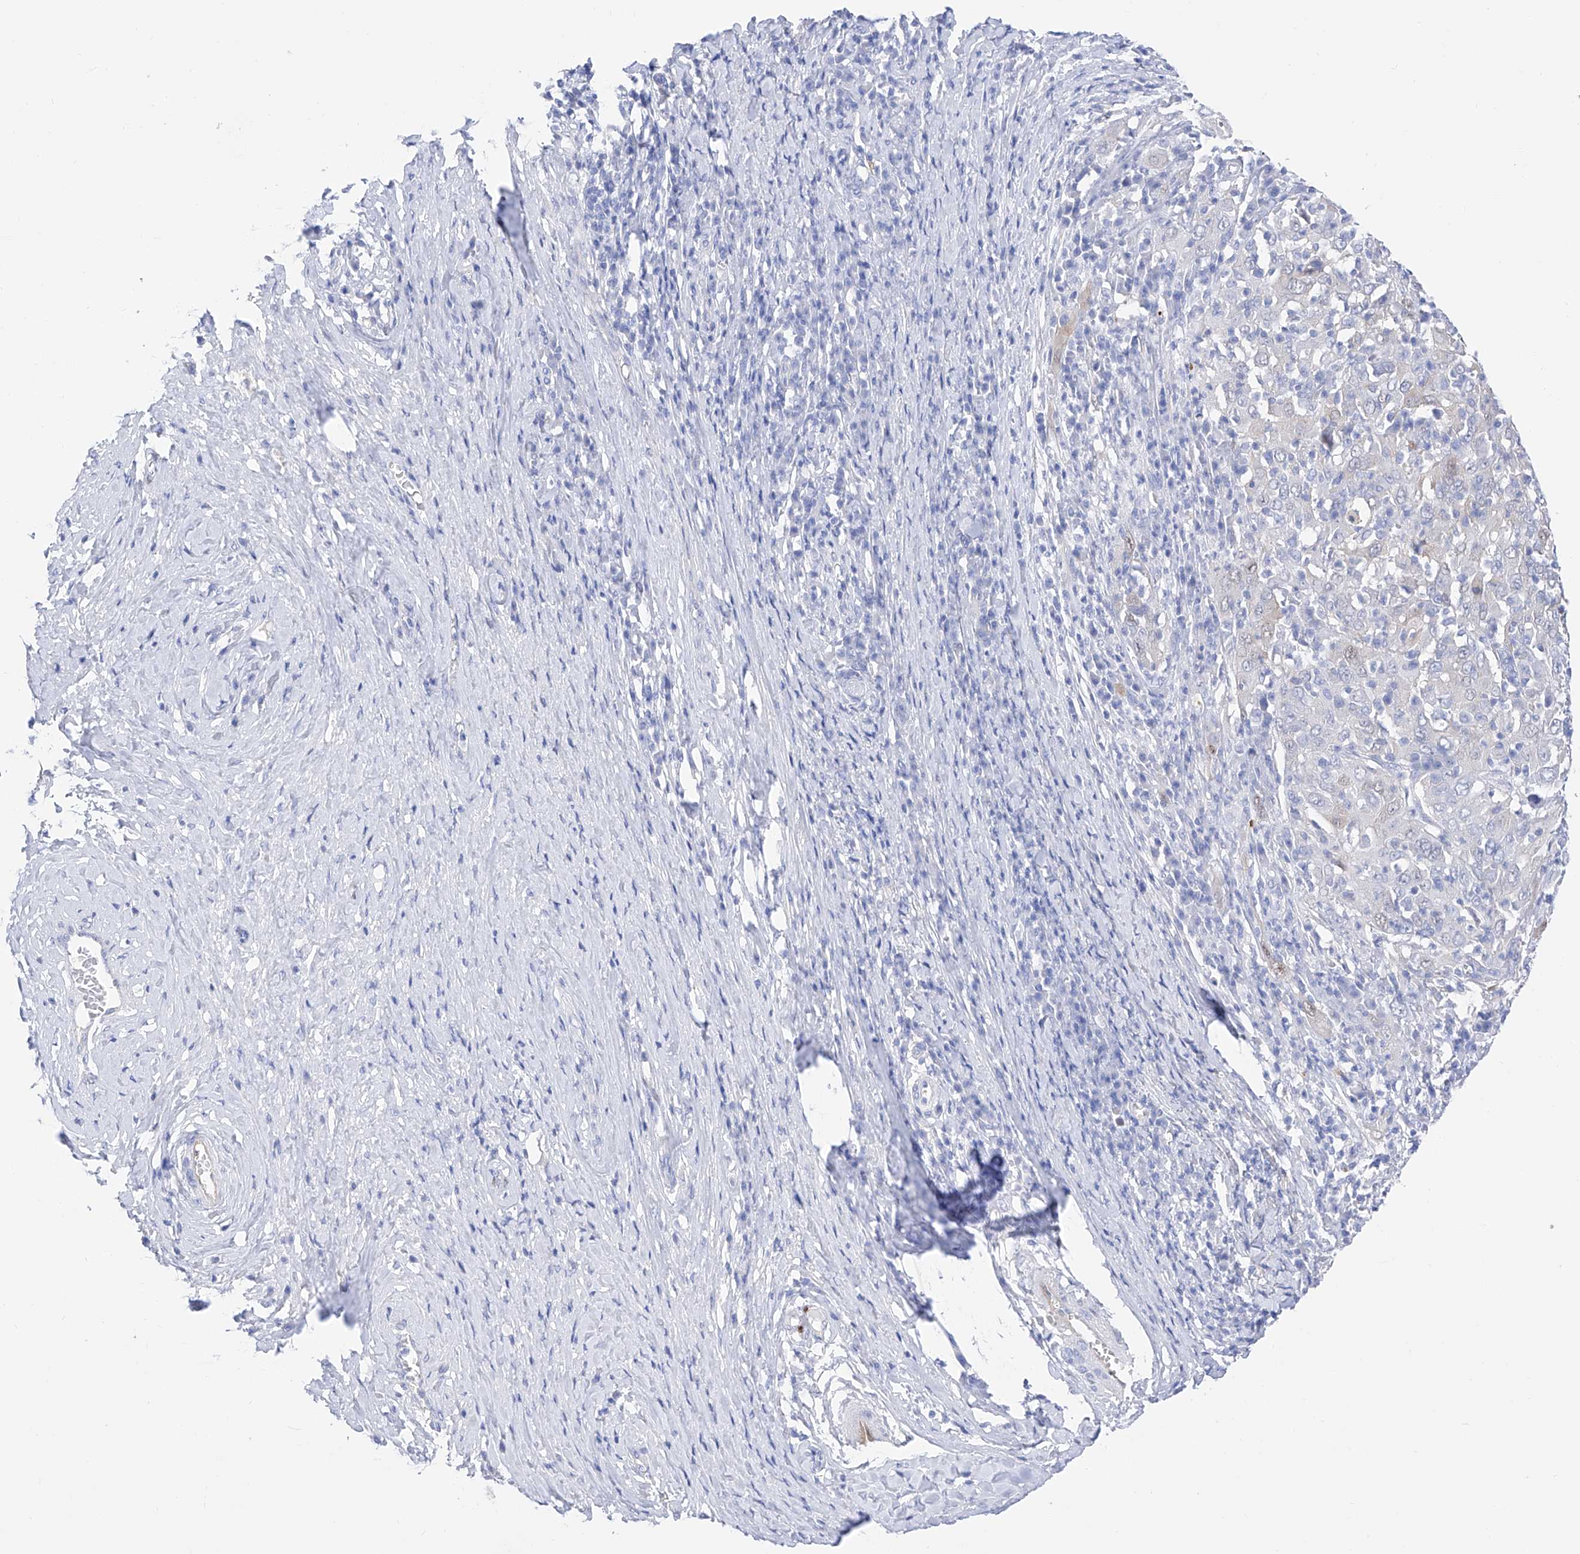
{"staining": {"intensity": "negative", "quantity": "none", "location": "none"}, "tissue": "cervical cancer", "cell_type": "Tumor cells", "image_type": "cancer", "snomed": [{"axis": "morphology", "description": "Squamous cell carcinoma, NOS"}, {"axis": "topography", "description": "Cervix"}], "caption": "An immunohistochemistry image of cervical cancer (squamous cell carcinoma) is shown. There is no staining in tumor cells of cervical cancer (squamous cell carcinoma).", "gene": "TRPC7", "patient": {"sex": "female", "age": 46}}